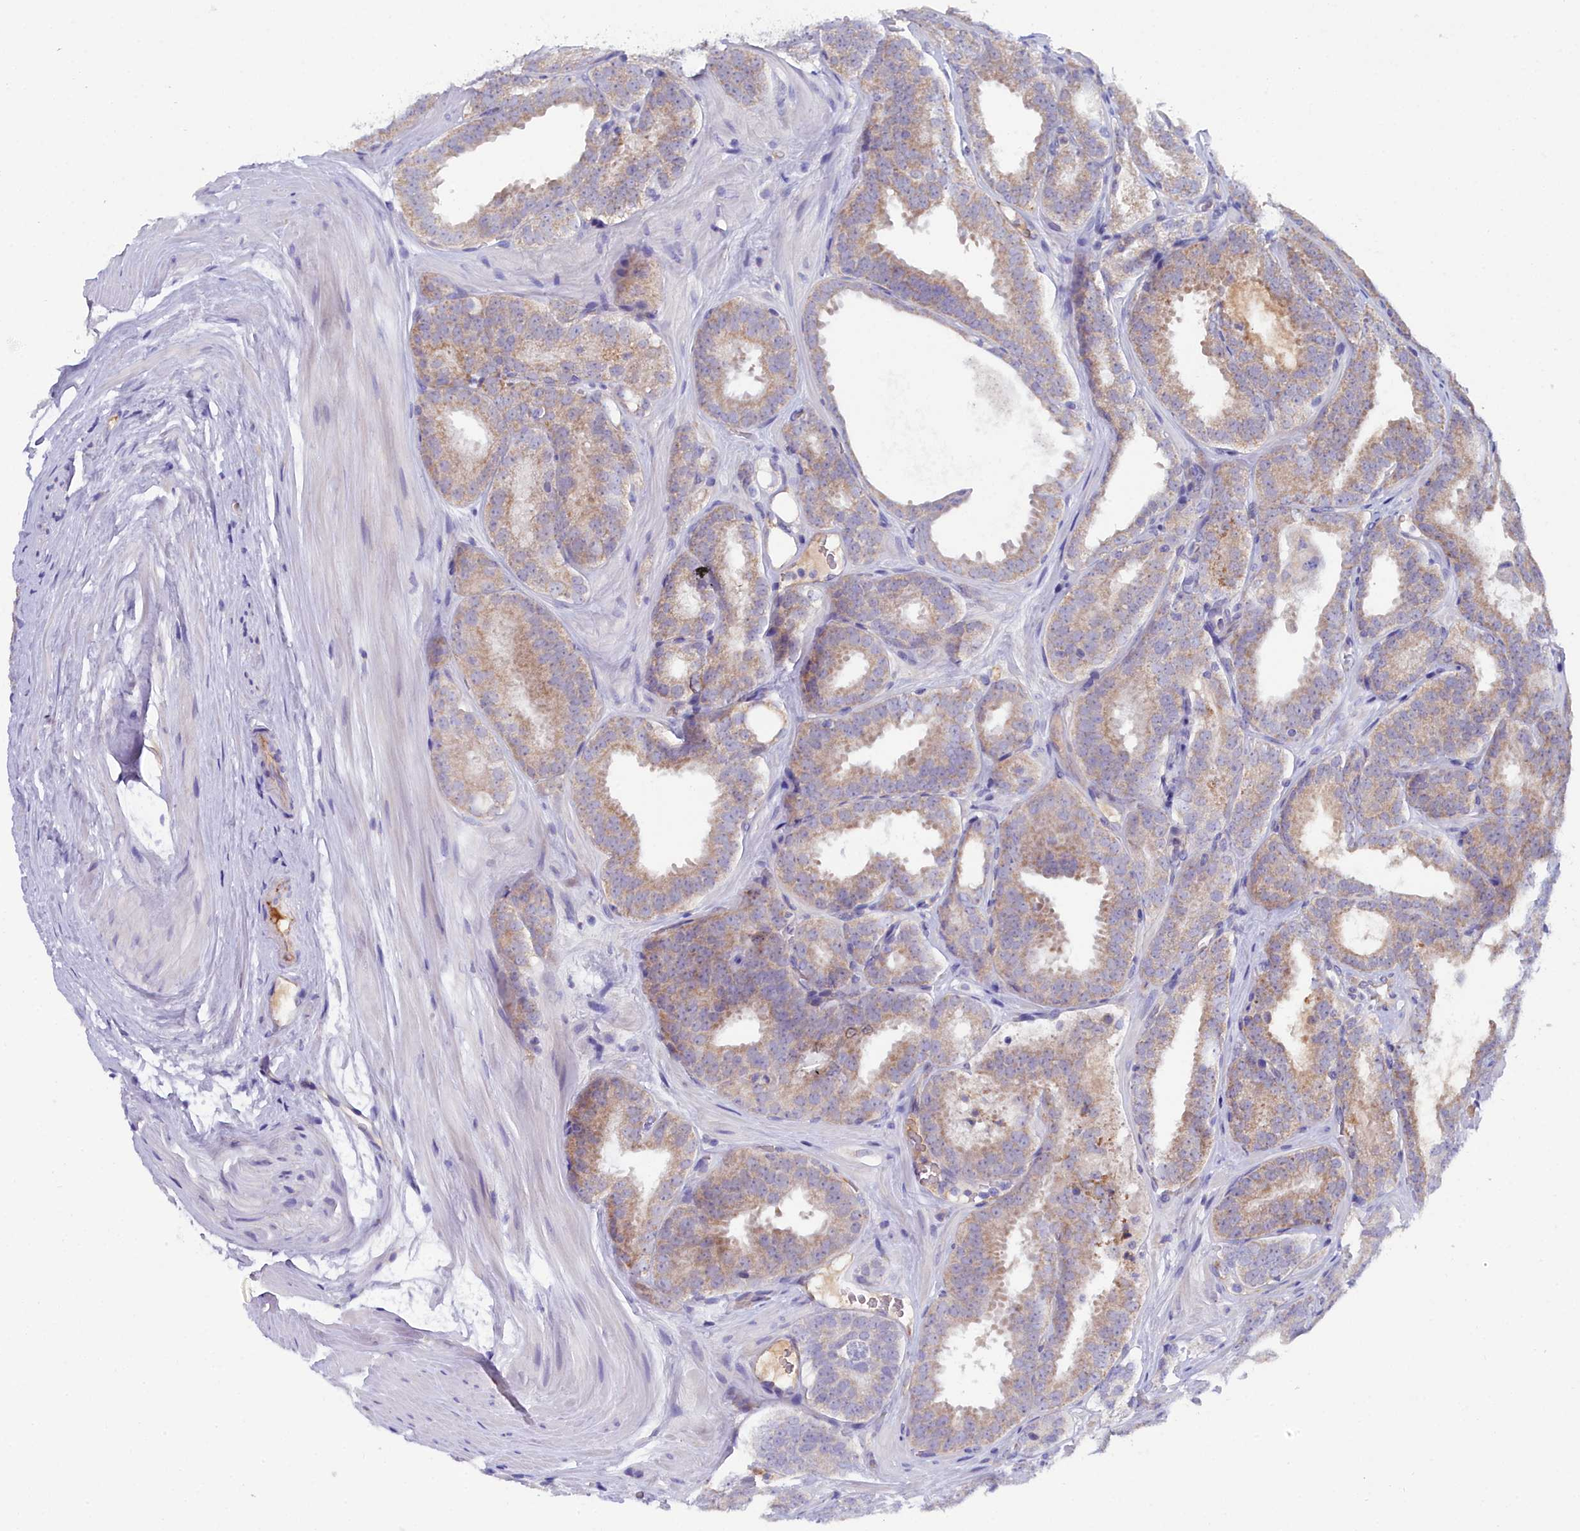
{"staining": {"intensity": "moderate", "quantity": ">75%", "location": "cytoplasmic/membranous"}, "tissue": "prostate cancer", "cell_type": "Tumor cells", "image_type": "cancer", "snomed": [{"axis": "morphology", "description": "Adenocarcinoma, High grade"}, {"axis": "topography", "description": "Prostate"}], "caption": "Prostate cancer (adenocarcinoma (high-grade)) stained with a brown dye reveals moderate cytoplasmic/membranous positive staining in about >75% of tumor cells.", "gene": "SLC49A3", "patient": {"sex": "male", "age": 63}}